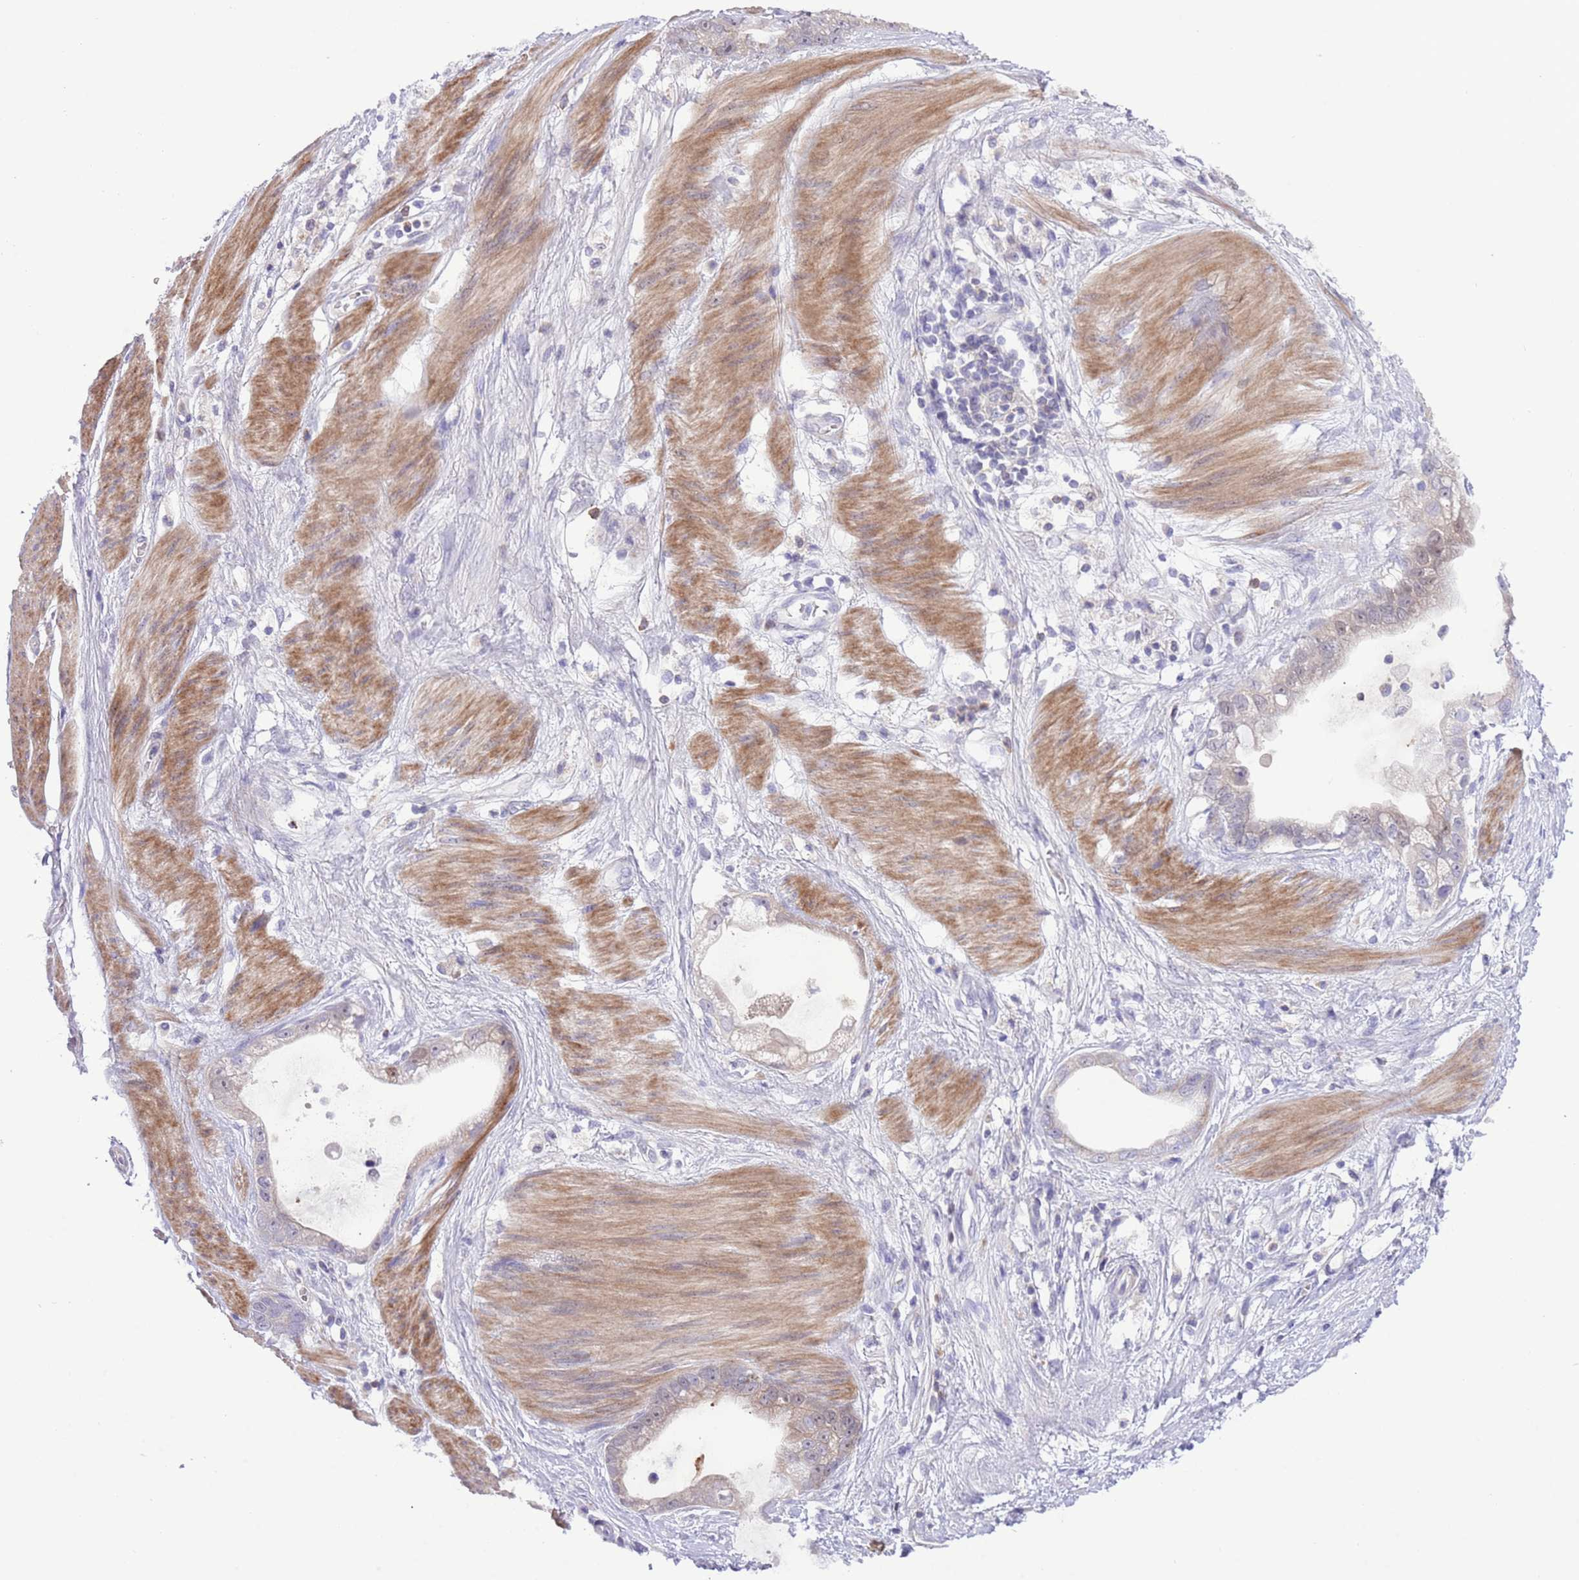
{"staining": {"intensity": "weak", "quantity": "<25%", "location": "cytoplasmic/membranous"}, "tissue": "stomach cancer", "cell_type": "Tumor cells", "image_type": "cancer", "snomed": [{"axis": "morphology", "description": "Adenocarcinoma, NOS"}, {"axis": "topography", "description": "Stomach"}], "caption": "IHC image of stomach cancer stained for a protein (brown), which shows no staining in tumor cells.", "gene": "PRR32", "patient": {"sex": "male", "age": 55}}